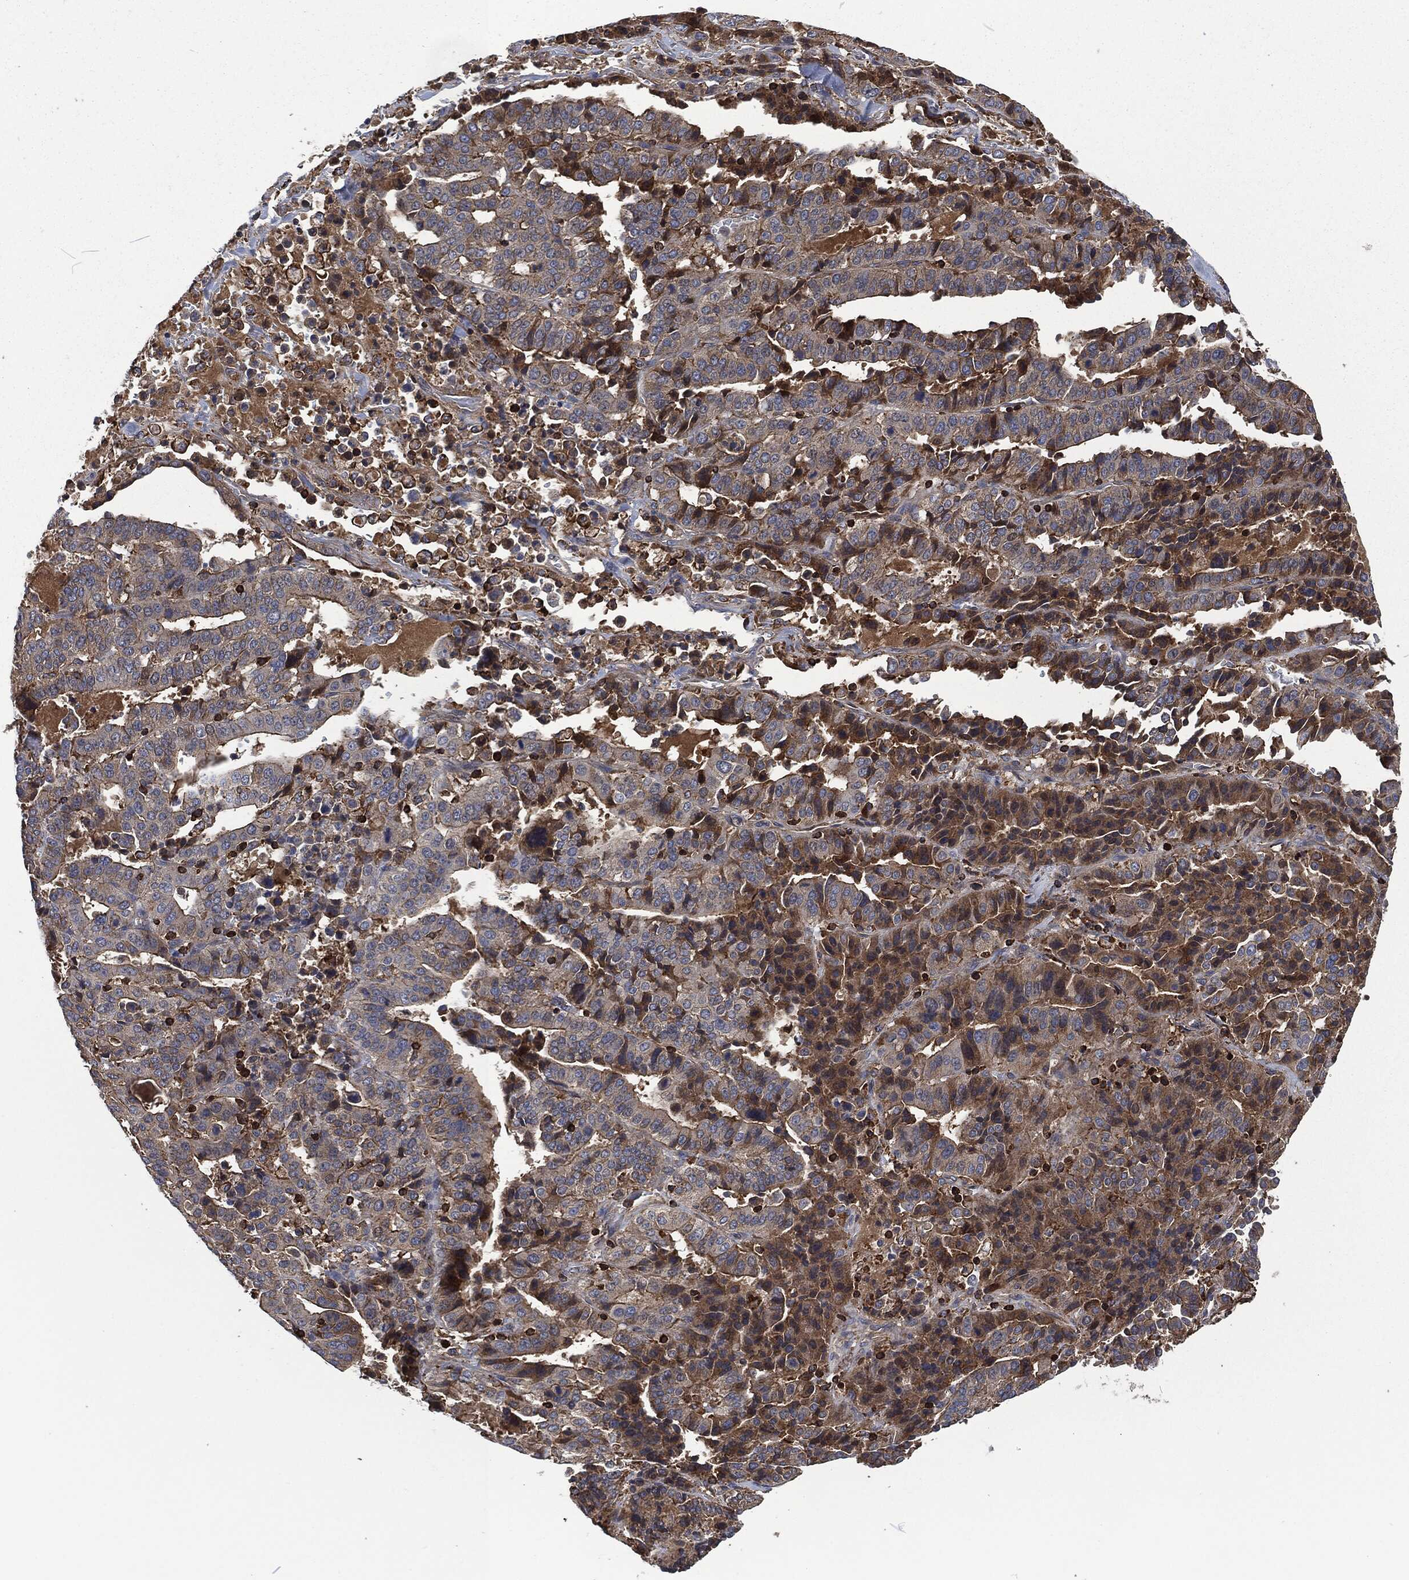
{"staining": {"intensity": "moderate", "quantity": "<25%", "location": "cytoplasmic/membranous"}, "tissue": "stomach cancer", "cell_type": "Tumor cells", "image_type": "cancer", "snomed": [{"axis": "morphology", "description": "Adenocarcinoma, NOS"}, {"axis": "topography", "description": "Stomach"}], "caption": "Human adenocarcinoma (stomach) stained with a brown dye exhibits moderate cytoplasmic/membranous positive positivity in approximately <25% of tumor cells.", "gene": "LGALS9", "patient": {"sex": "male", "age": 48}}